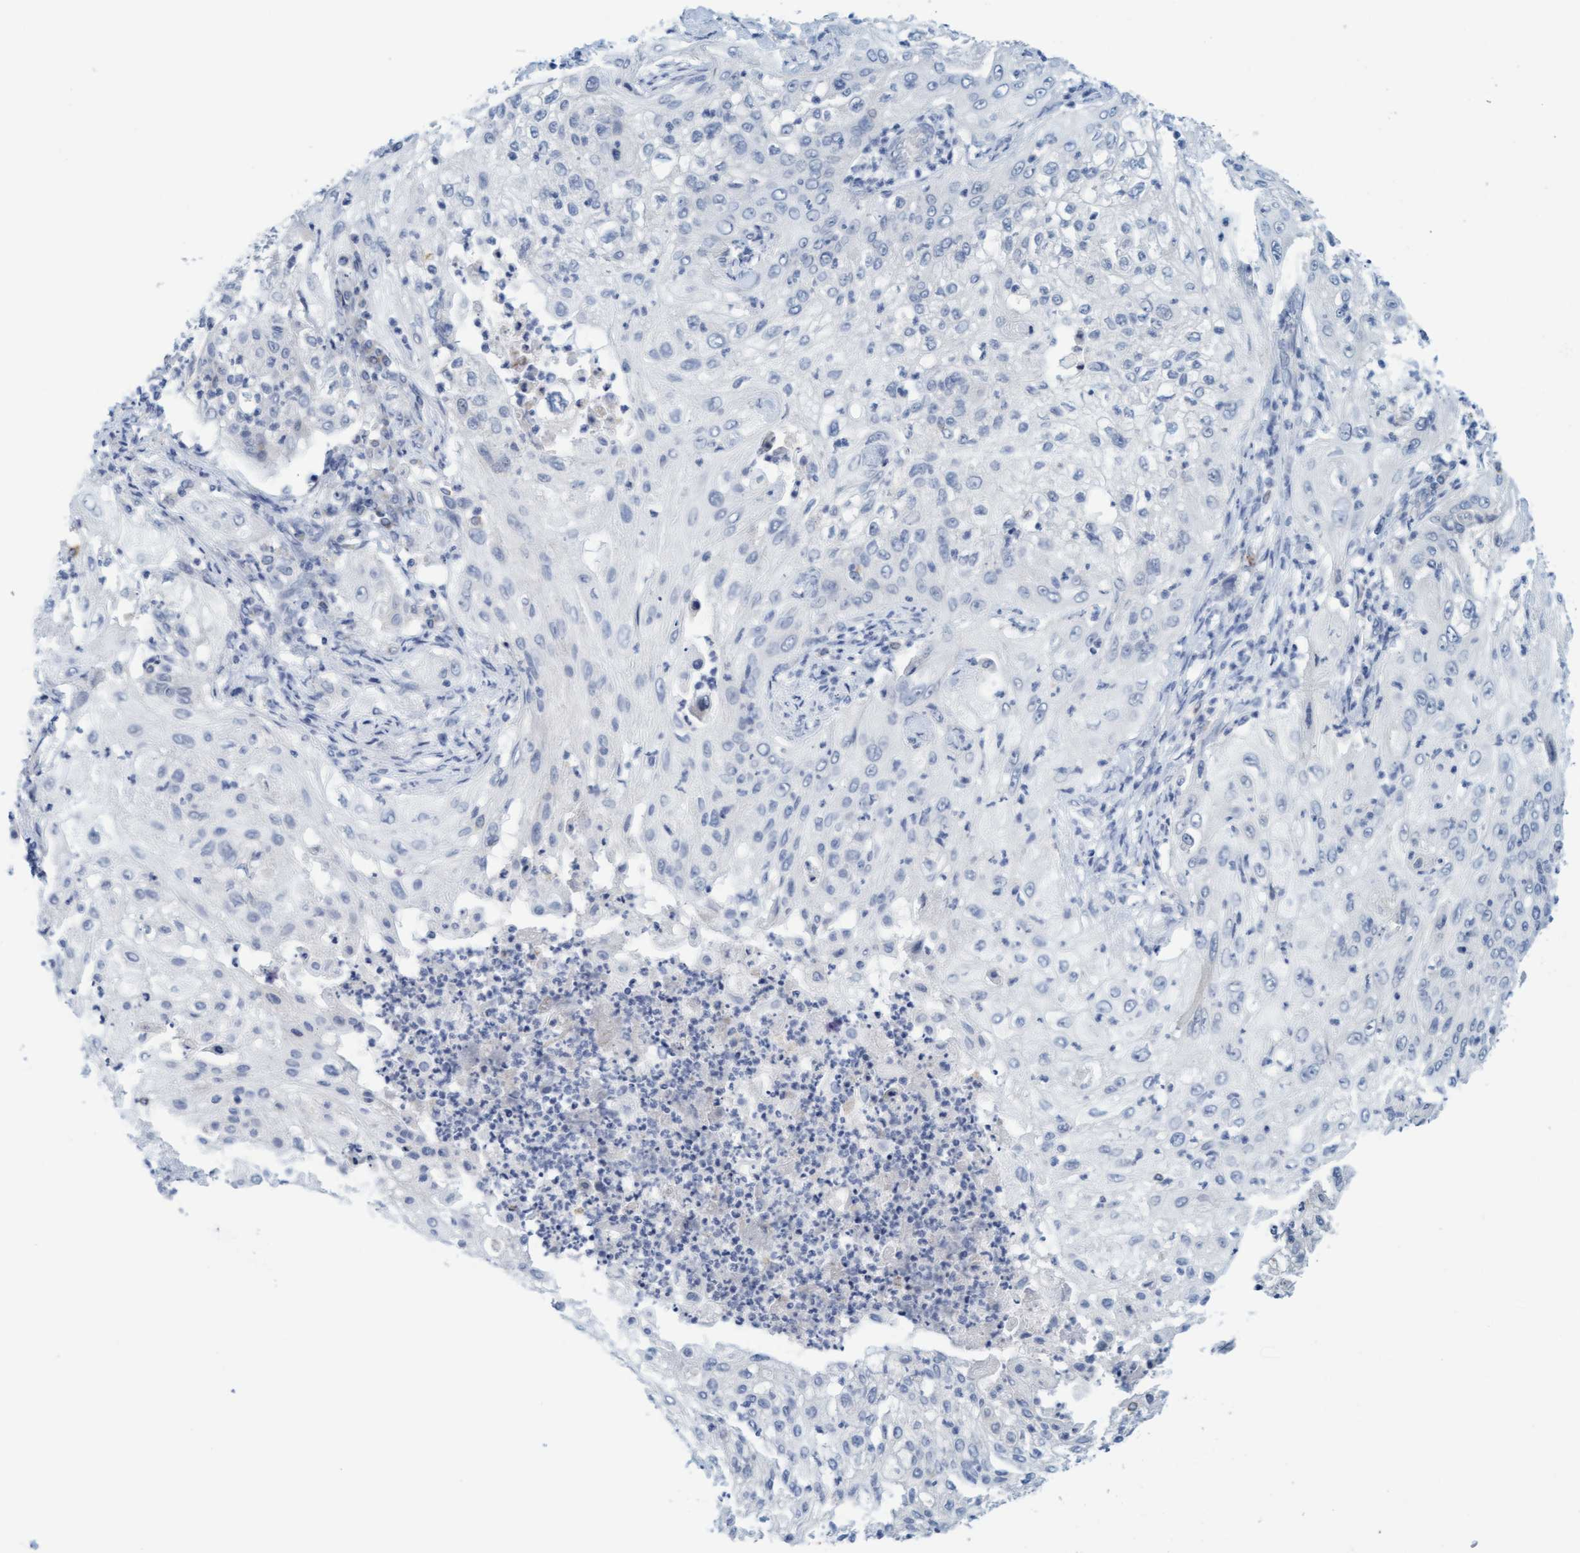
{"staining": {"intensity": "negative", "quantity": "none", "location": "none"}, "tissue": "lung cancer", "cell_type": "Tumor cells", "image_type": "cancer", "snomed": [{"axis": "morphology", "description": "Inflammation, NOS"}, {"axis": "morphology", "description": "Squamous cell carcinoma, NOS"}, {"axis": "topography", "description": "Lymph node"}, {"axis": "topography", "description": "Soft tissue"}, {"axis": "topography", "description": "Lung"}], "caption": "Immunohistochemistry image of human lung squamous cell carcinoma stained for a protein (brown), which exhibits no positivity in tumor cells.", "gene": "CPA3", "patient": {"sex": "male", "age": 66}}